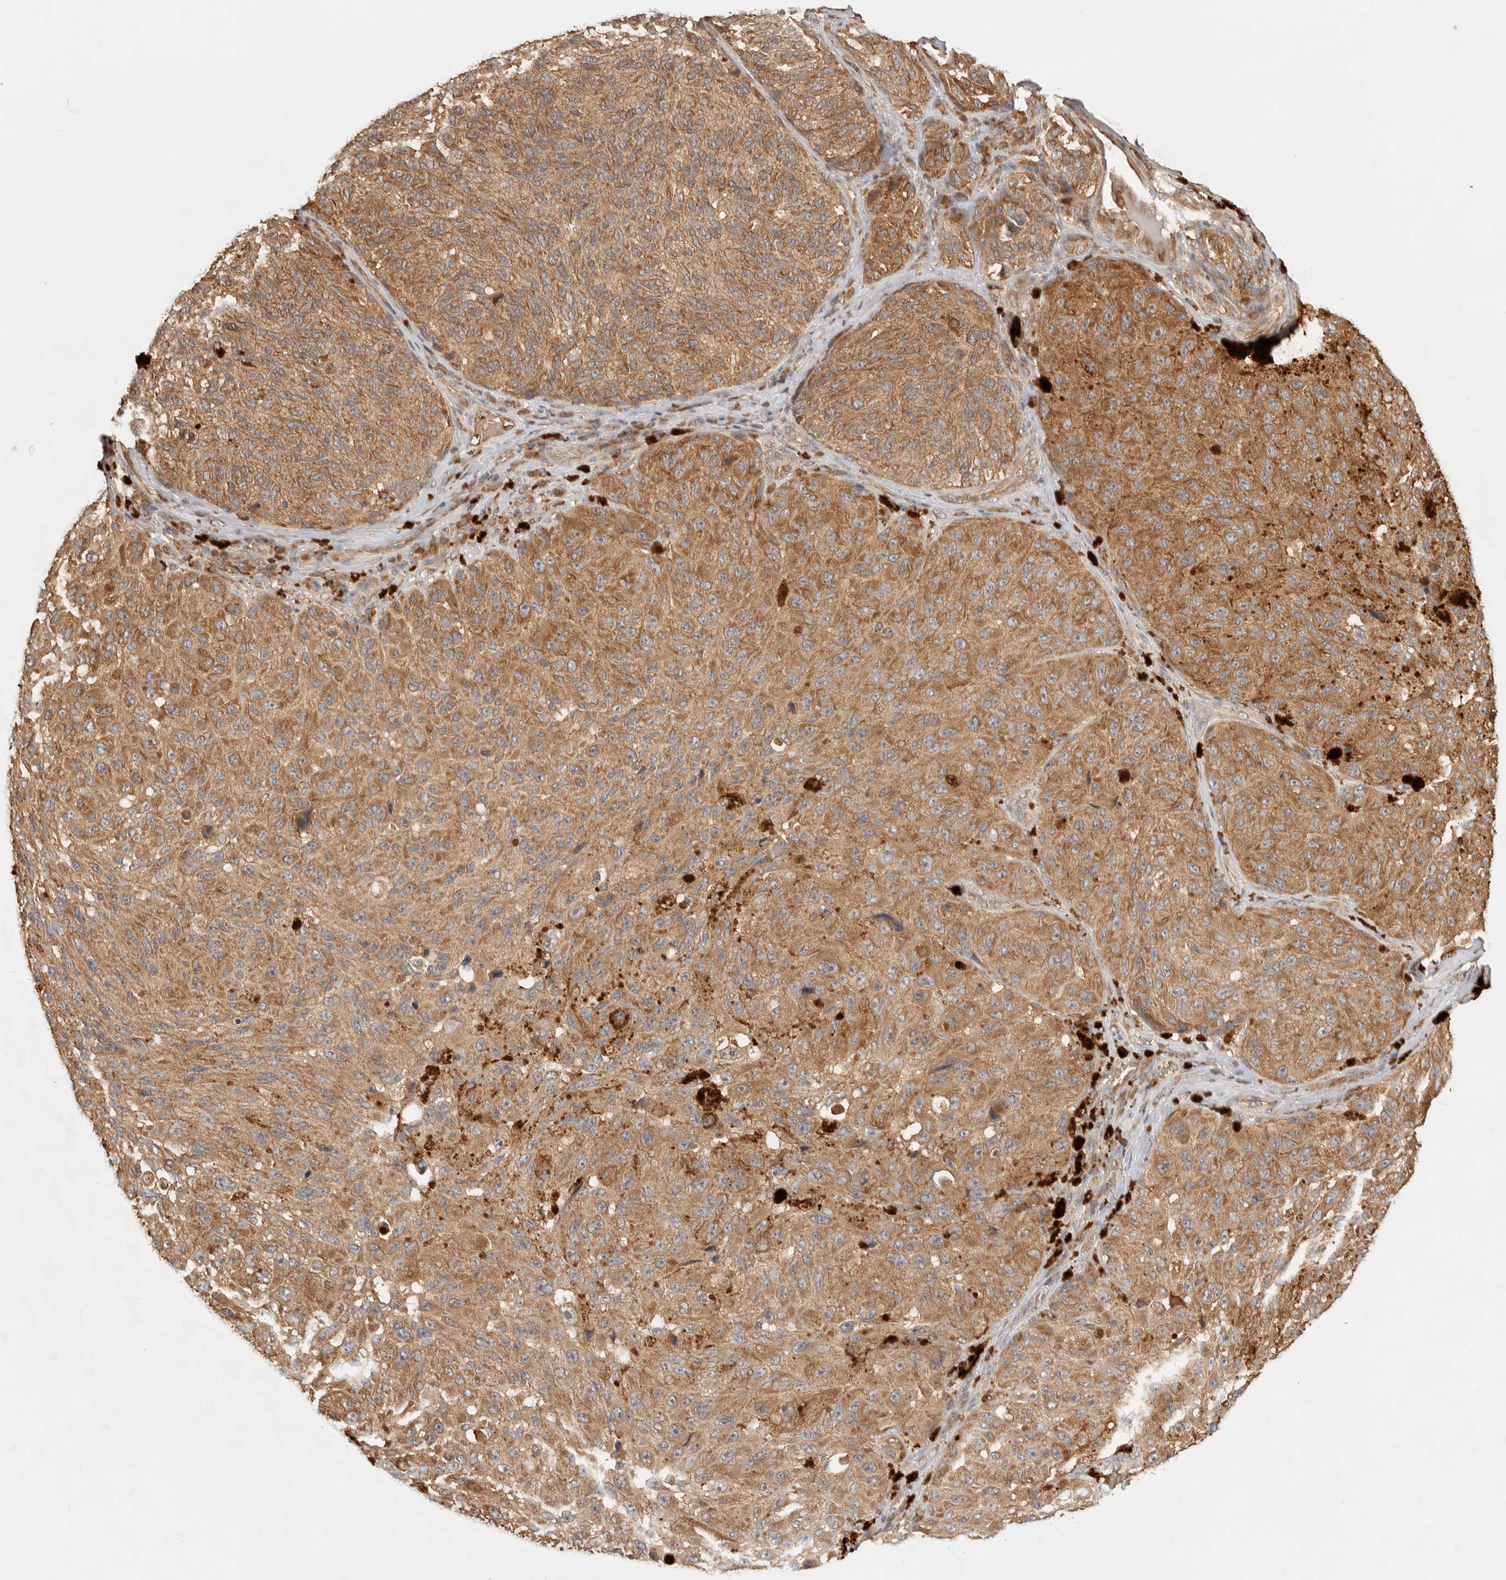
{"staining": {"intensity": "moderate", "quantity": ">75%", "location": "cytoplasmic/membranous"}, "tissue": "melanoma", "cell_type": "Tumor cells", "image_type": "cancer", "snomed": [{"axis": "morphology", "description": "Malignant melanoma, NOS"}, {"axis": "topography", "description": "Skin"}], "caption": "High-magnification brightfield microscopy of melanoma stained with DAB (3,3'-diaminobenzidine) (brown) and counterstained with hematoxylin (blue). tumor cells exhibit moderate cytoplasmic/membranous positivity is present in approximately>75% of cells.", "gene": "TTI2", "patient": {"sex": "female", "age": 73}}